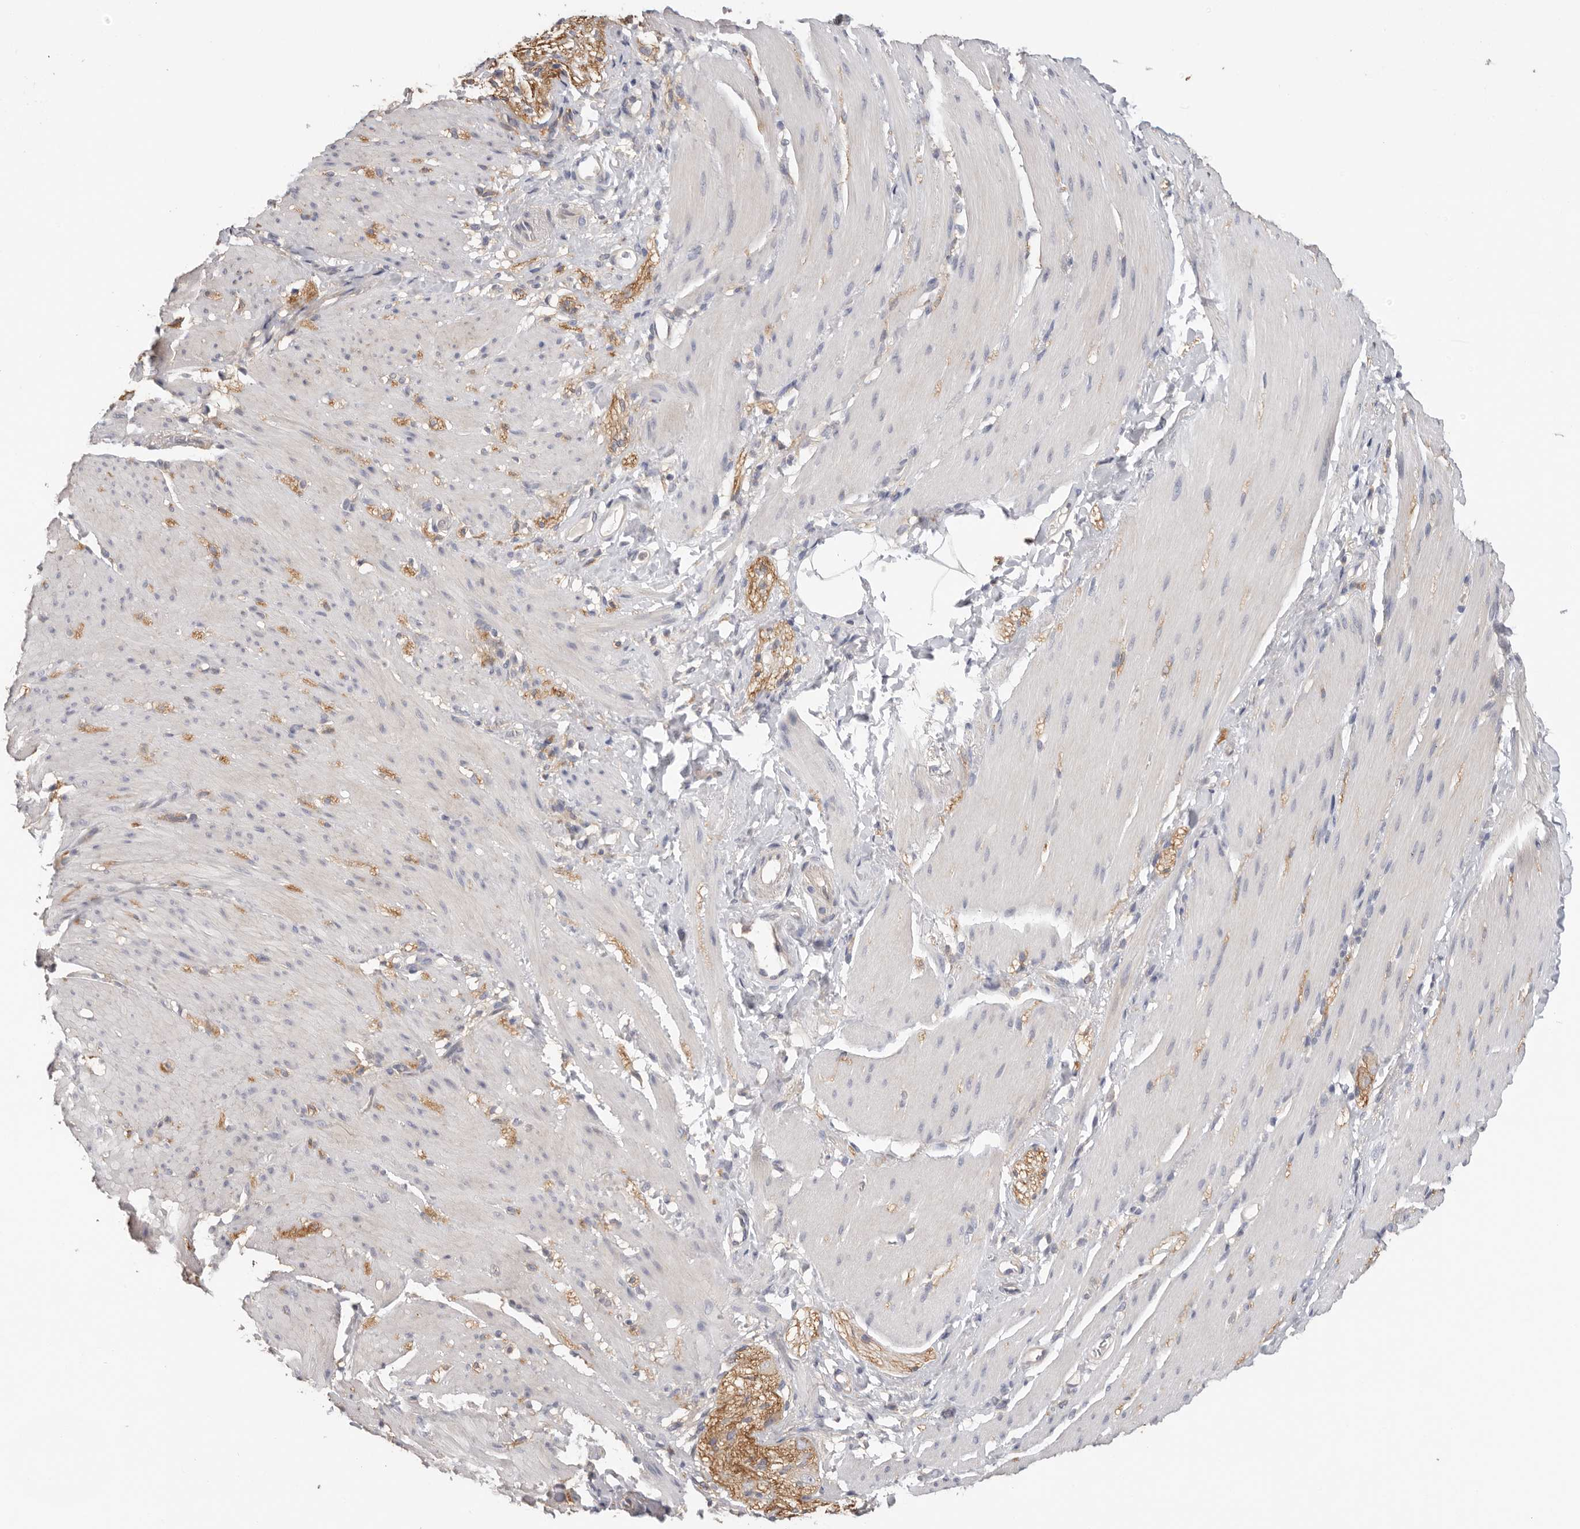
{"staining": {"intensity": "weak", "quantity": "<25%", "location": "cytoplasmic/membranous"}, "tissue": "smooth muscle", "cell_type": "Smooth muscle cells", "image_type": "normal", "snomed": [{"axis": "morphology", "description": "Normal tissue, NOS"}, {"axis": "topography", "description": "Smooth muscle"}, {"axis": "topography", "description": "Small intestine"}], "caption": "Human smooth muscle stained for a protein using immunohistochemistry demonstrates no expression in smooth muscle cells.", "gene": "WDTC1", "patient": {"sex": "female", "age": 84}}